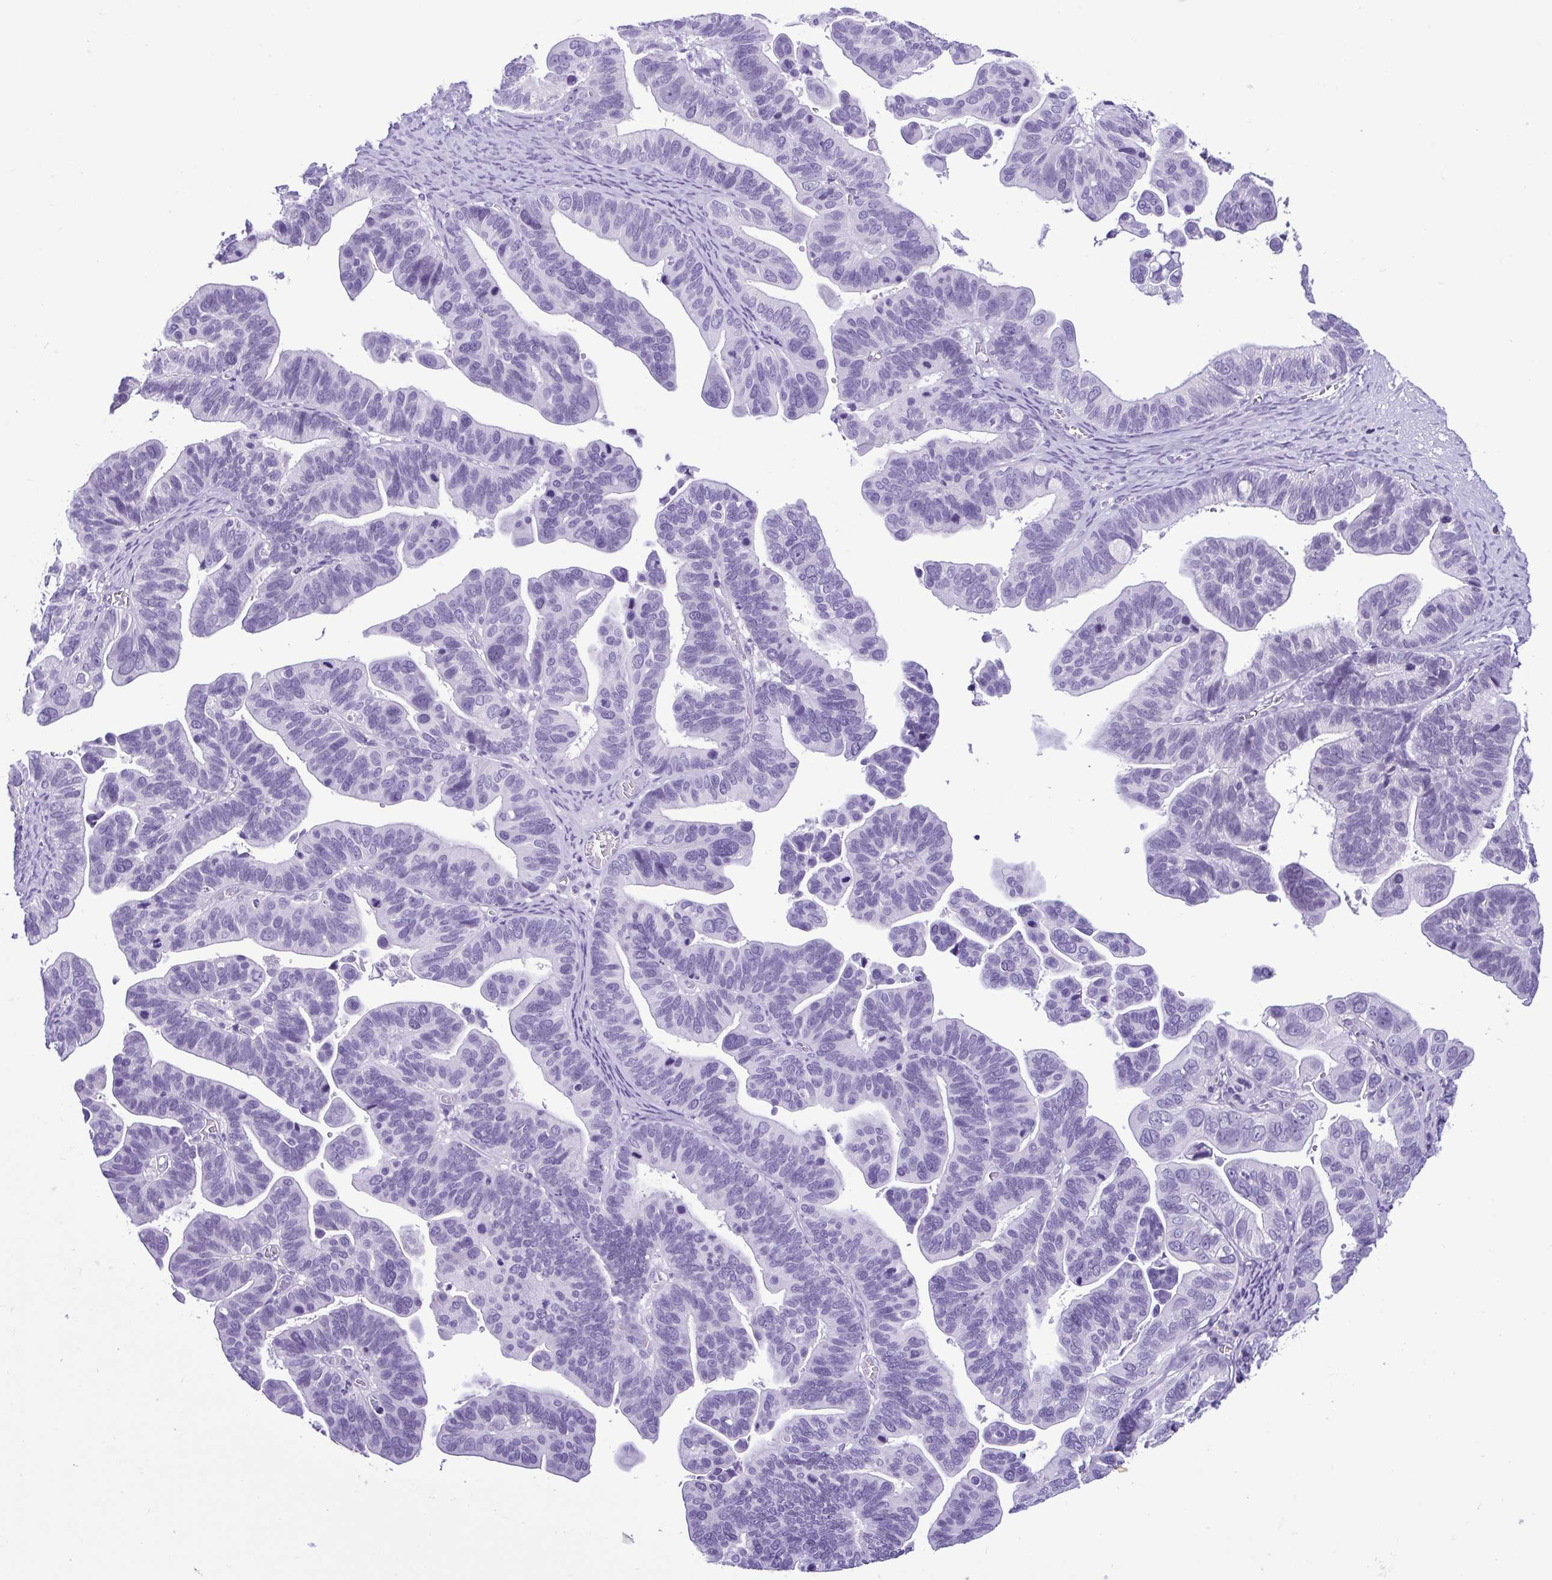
{"staining": {"intensity": "negative", "quantity": "none", "location": "none"}, "tissue": "ovarian cancer", "cell_type": "Tumor cells", "image_type": "cancer", "snomed": [{"axis": "morphology", "description": "Cystadenocarcinoma, serous, NOS"}, {"axis": "topography", "description": "Ovary"}], "caption": "Immunohistochemistry image of human ovarian cancer stained for a protein (brown), which exhibits no expression in tumor cells.", "gene": "SPATA16", "patient": {"sex": "female", "age": 56}}